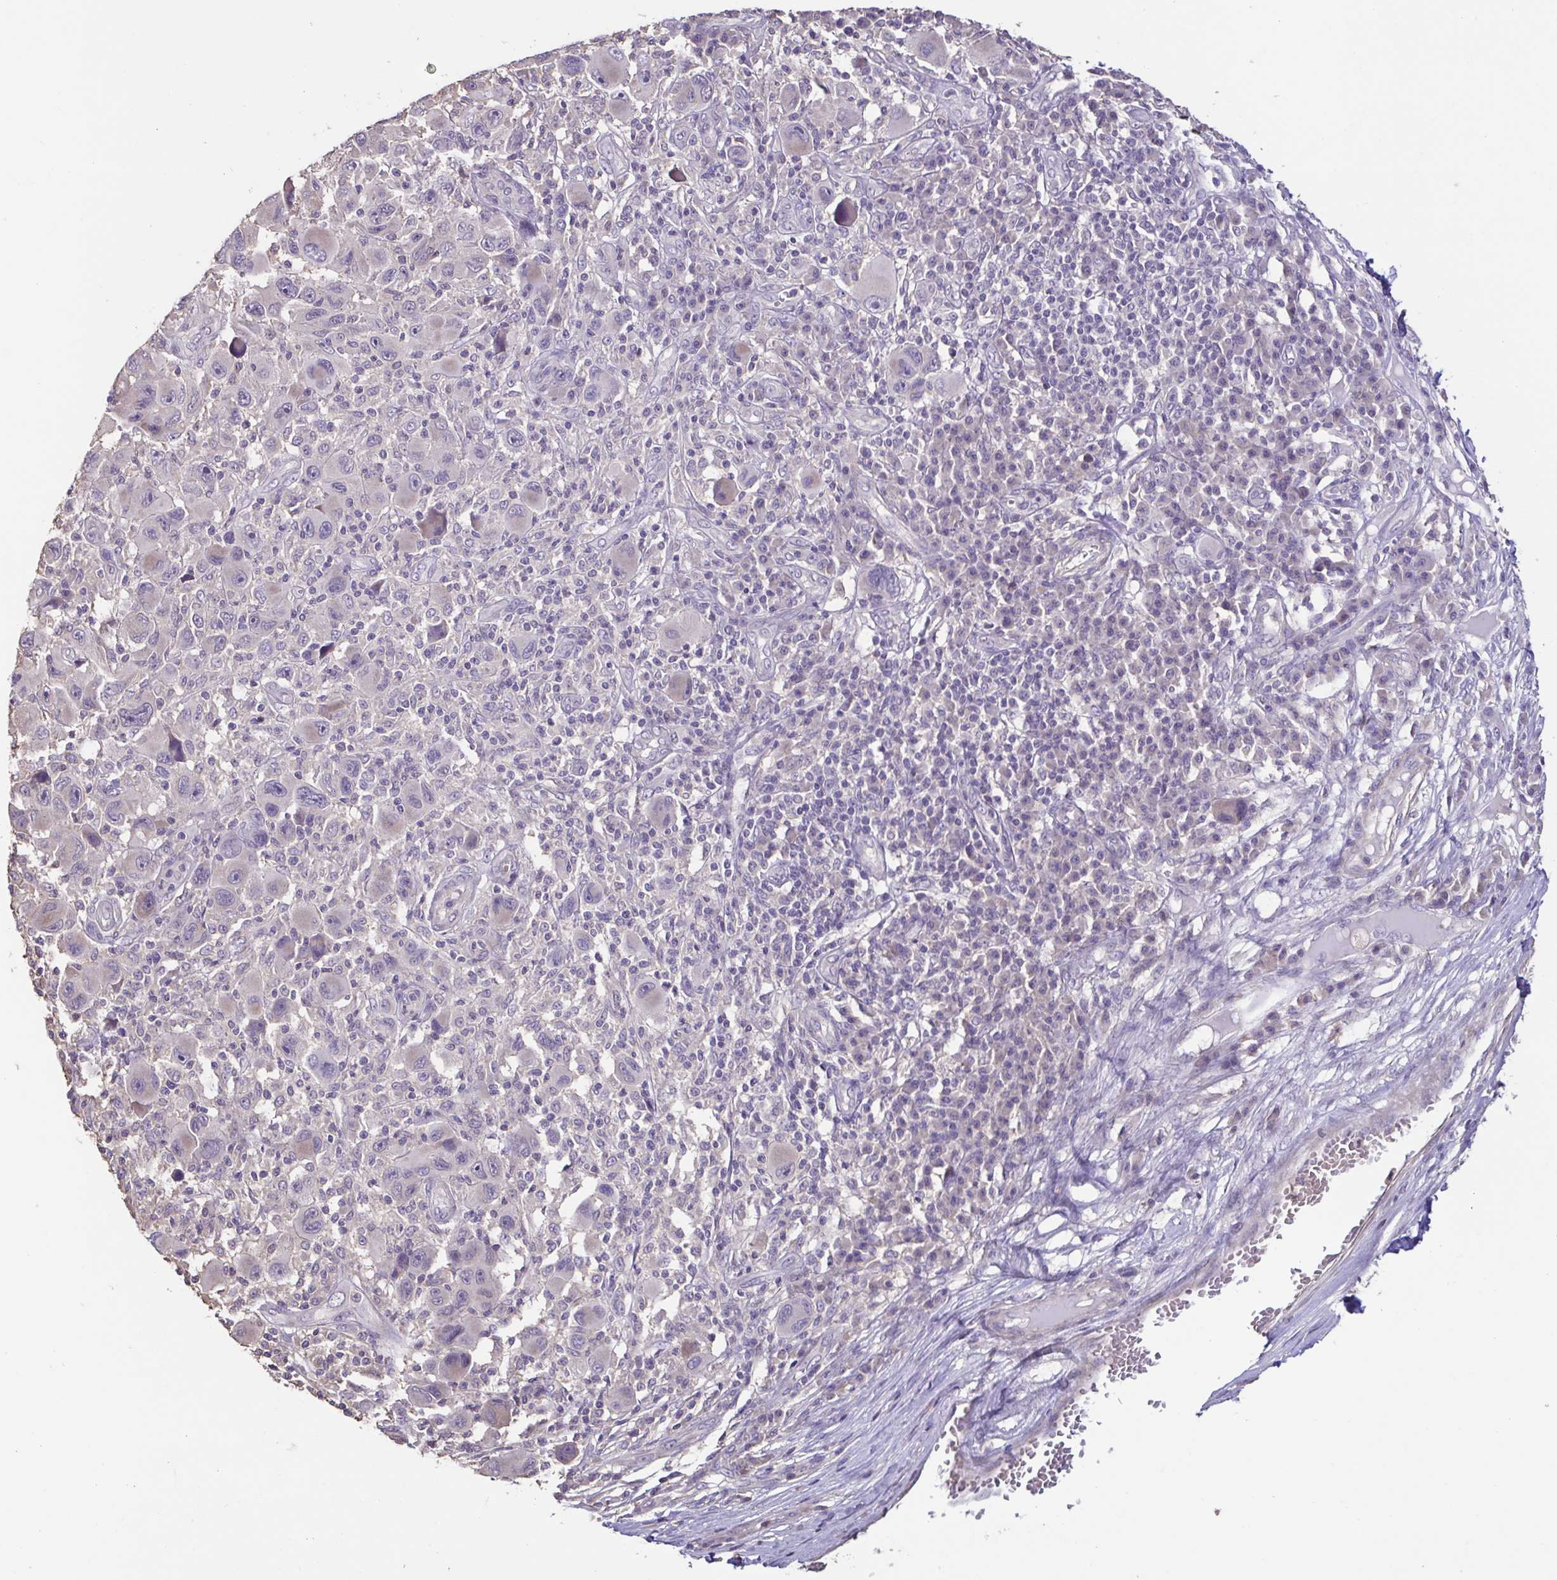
{"staining": {"intensity": "negative", "quantity": "none", "location": "none"}, "tissue": "melanoma", "cell_type": "Tumor cells", "image_type": "cancer", "snomed": [{"axis": "morphology", "description": "Malignant melanoma, NOS"}, {"axis": "topography", "description": "Skin"}], "caption": "Protein analysis of melanoma demonstrates no significant staining in tumor cells.", "gene": "ACTRT2", "patient": {"sex": "male", "age": 53}}